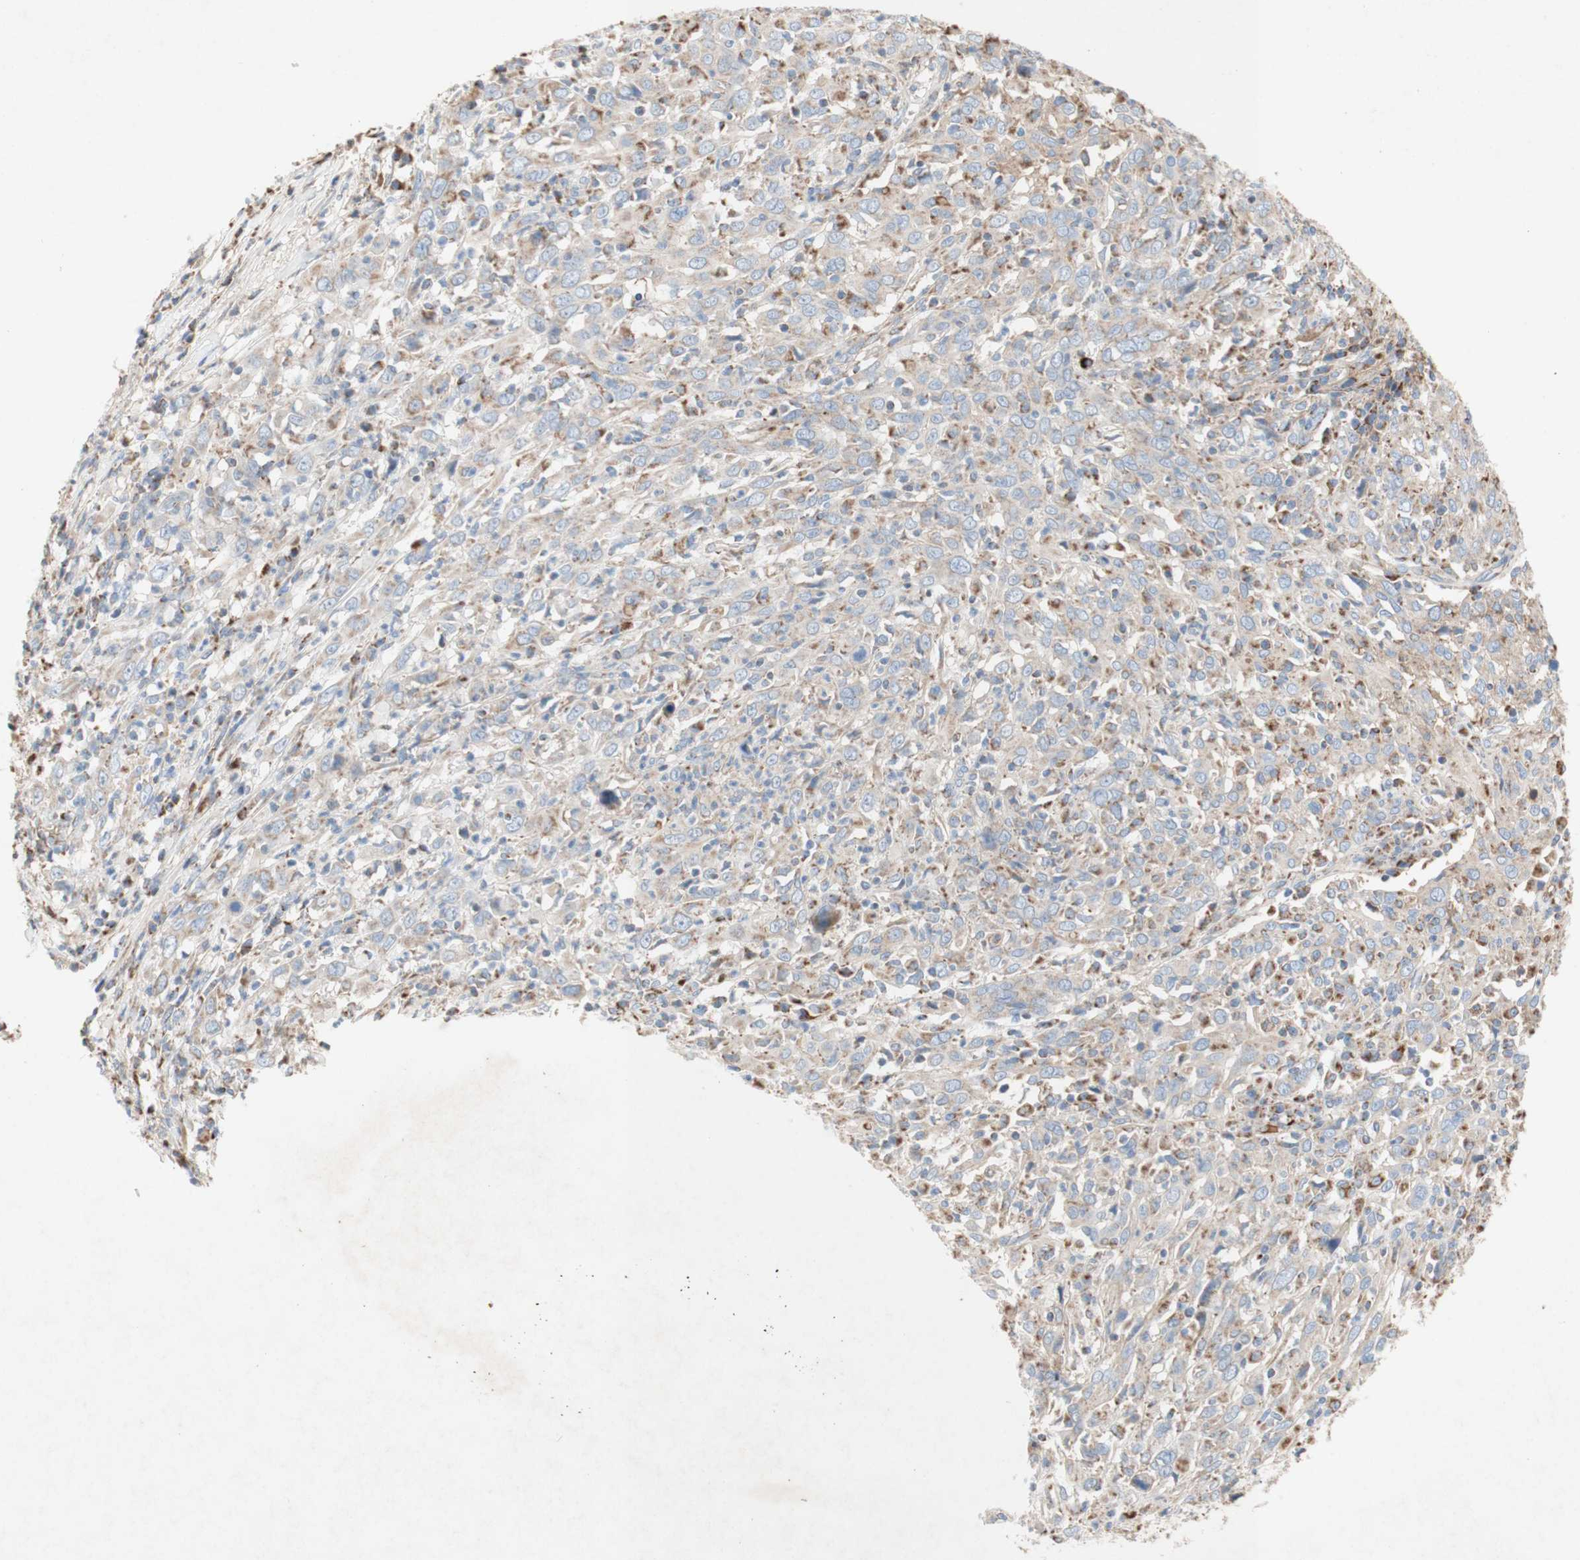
{"staining": {"intensity": "weak", "quantity": "25%-75%", "location": "cytoplasmic/membranous"}, "tissue": "cervical cancer", "cell_type": "Tumor cells", "image_type": "cancer", "snomed": [{"axis": "morphology", "description": "Squamous cell carcinoma, NOS"}, {"axis": "topography", "description": "Cervix"}], "caption": "This image exhibits immunohistochemistry (IHC) staining of cervical squamous cell carcinoma, with low weak cytoplasmic/membranous positivity in about 25%-75% of tumor cells.", "gene": "SDHB", "patient": {"sex": "female", "age": 46}}